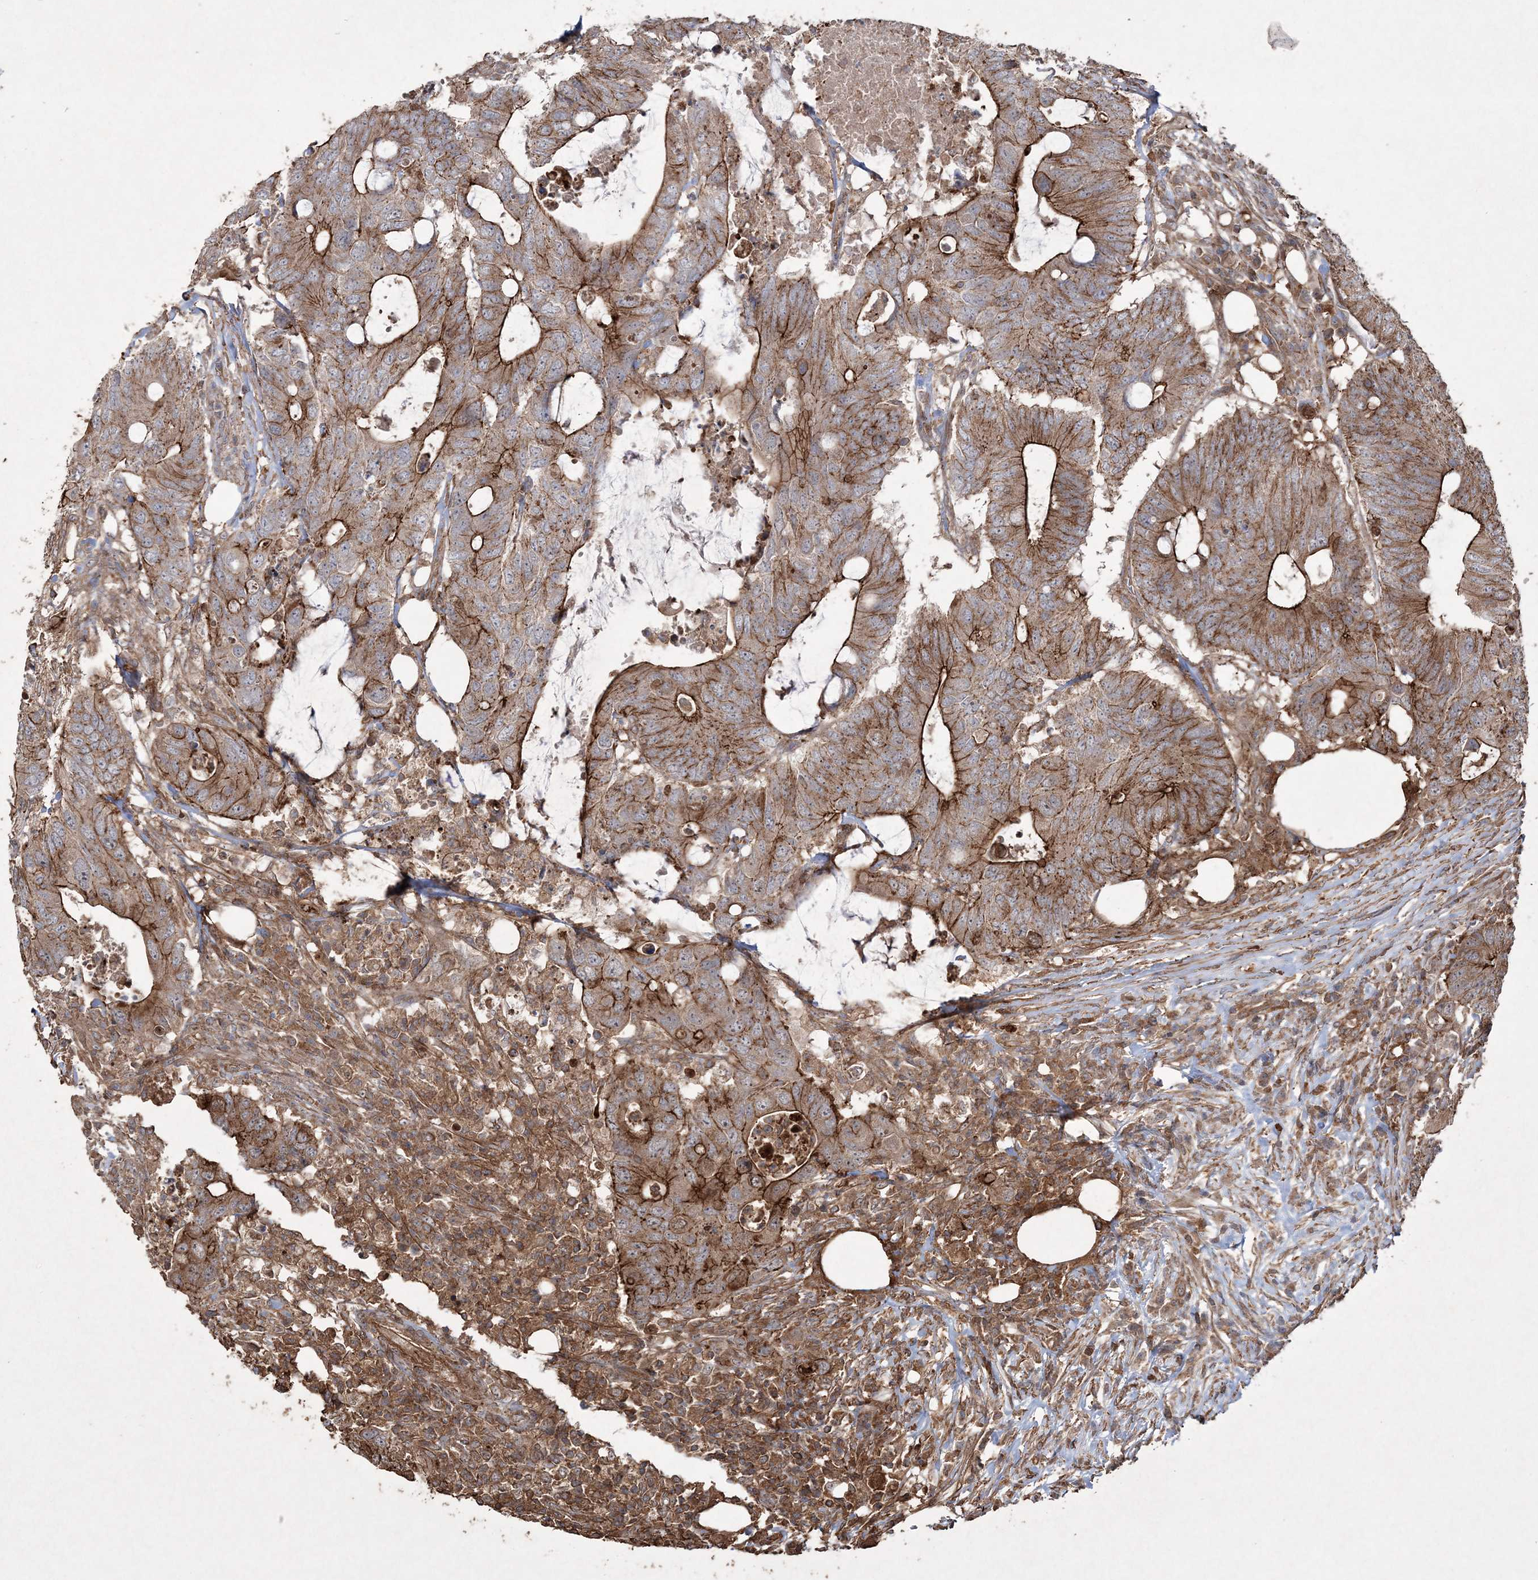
{"staining": {"intensity": "strong", "quantity": ">75%", "location": "cytoplasmic/membranous"}, "tissue": "colorectal cancer", "cell_type": "Tumor cells", "image_type": "cancer", "snomed": [{"axis": "morphology", "description": "Adenocarcinoma, NOS"}, {"axis": "topography", "description": "Colon"}], "caption": "Colorectal cancer (adenocarcinoma) stained with a brown dye shows strong cytoplasmic/membranous positive positivity in about >75% of tumor cells.", "gene": "TTC7A", "patient": {"sex": "male", "age": 71}}